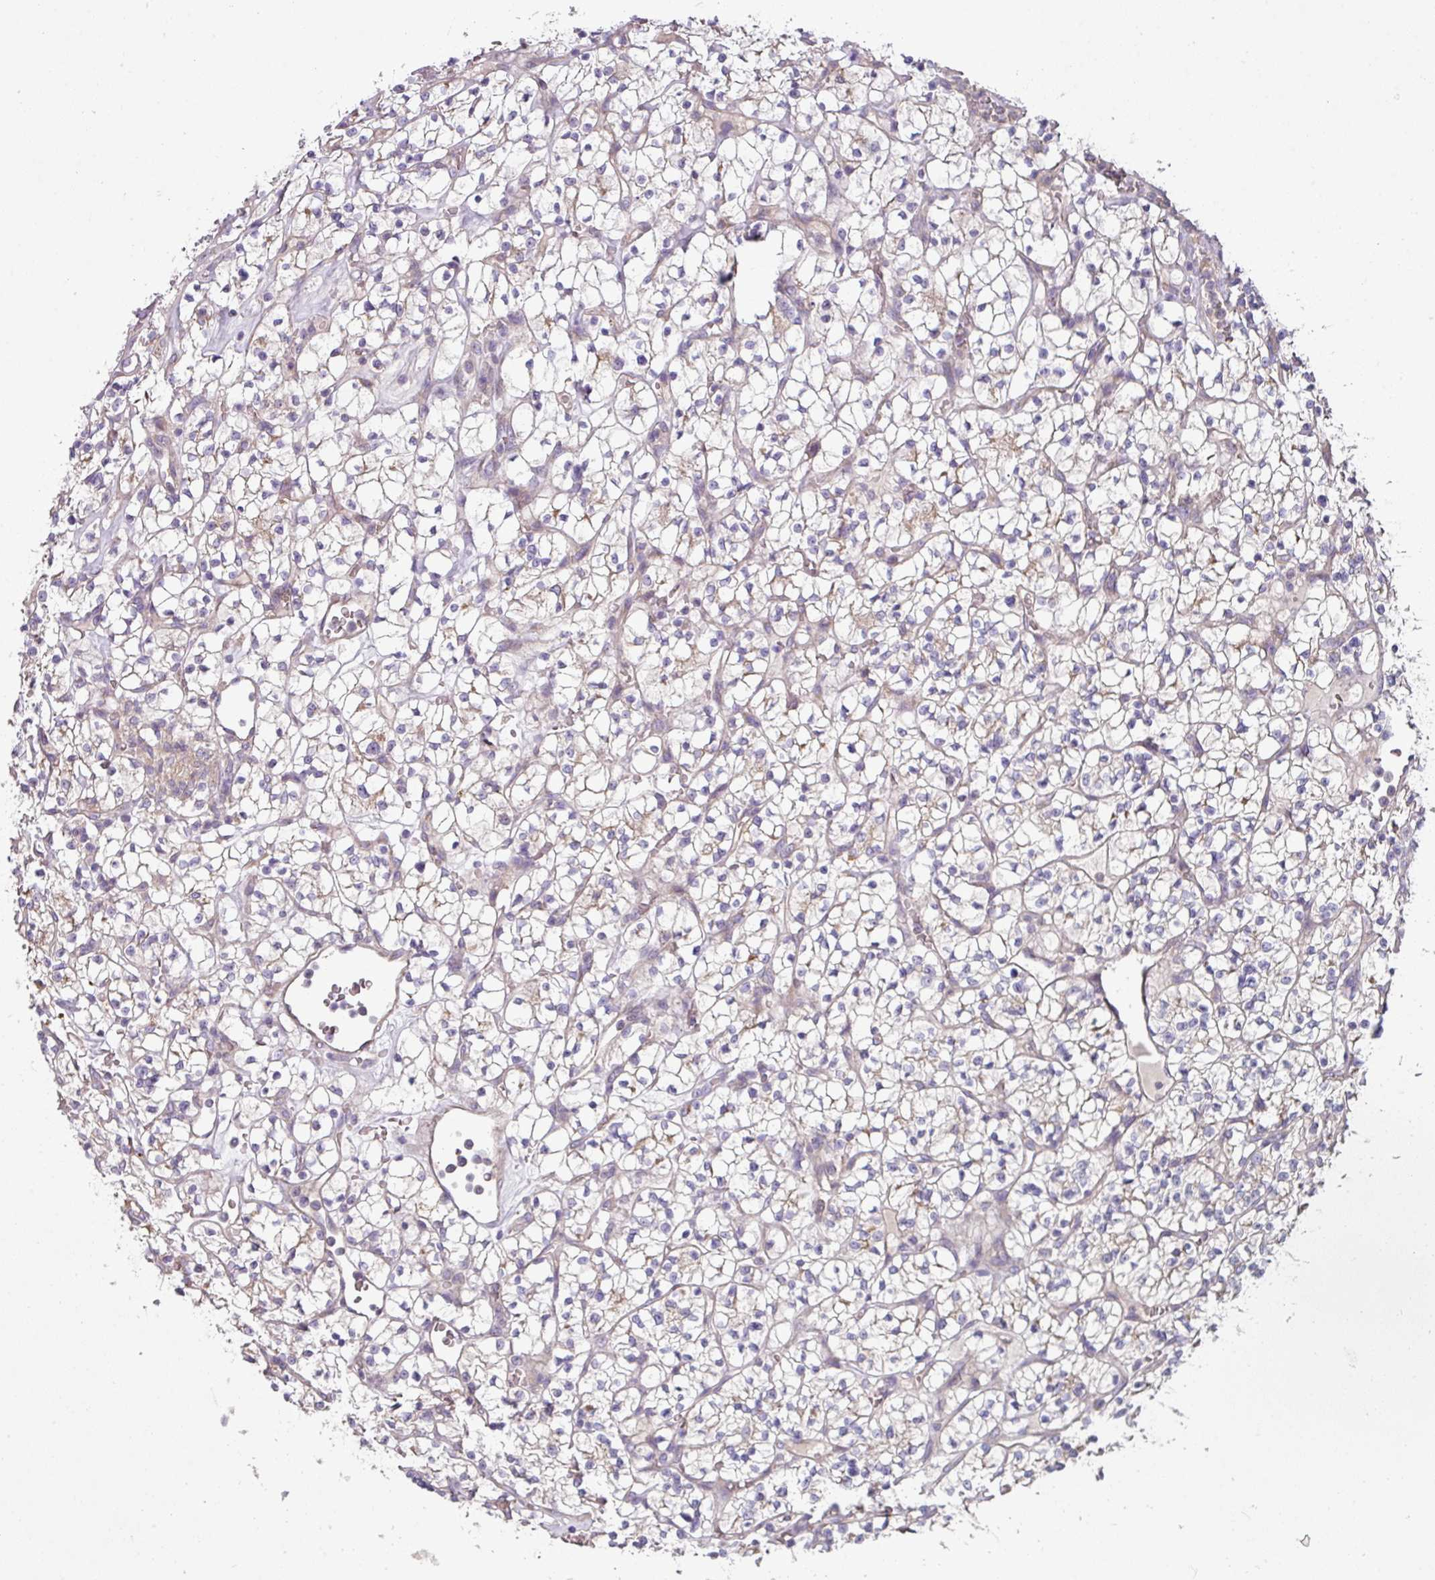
{"staining": {"intensity": "negative", "quantity": "none", "location": "none"}, "tissue": "renal cancer", "cell_type": "Tumor cells", "image_type": "cancer", "snomed": [{"axis": "morphology", "description": "Adenocarcinoma, NOS"}, {"axis": "topography", "description": "Kidney"}], "caption": "High magnification brightfield microscopy of renal adenocarcinoma stained with DAB (brown) and counterstained with hematoxylin (blue): tumor cells show no significant staining.", "gene": "LRRC9", "patient": {"sex": "female", "age": 64}}